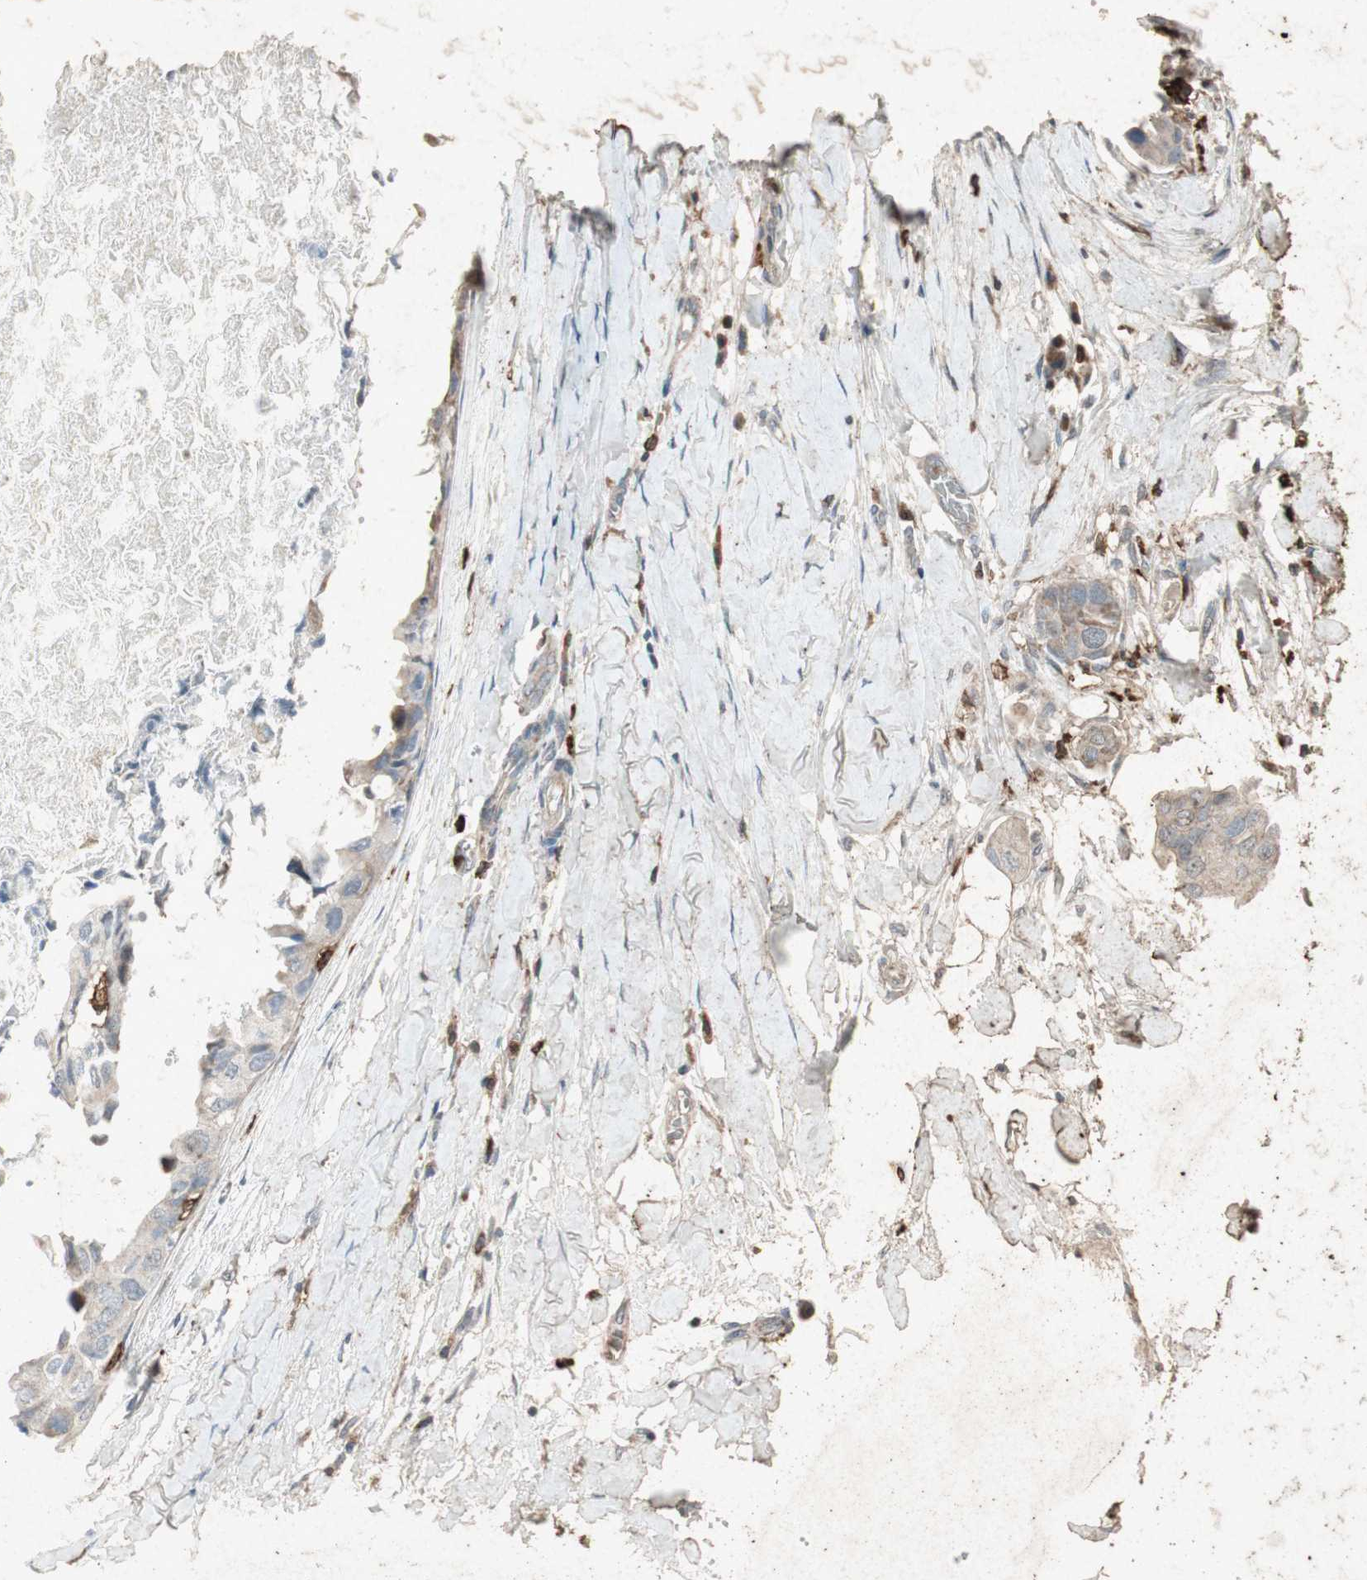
{"staining": {"intensity": "negative", "quantity": "none", "location": "none"}, "tissue": "breast cancer", "cell_type": "Tumor cells", "image_type": "cancer", "snomed": [{"axis": "morphology", "description": "Duct carcinoma"}, {"axis": "topography", "description": "Breast"}], "caption": "Breast cancer was stained to show a protein in brown. There is no significant staining in tumor cells.", "gene": "TYROBP", "patient": {"sex": "female", "age": 40}}